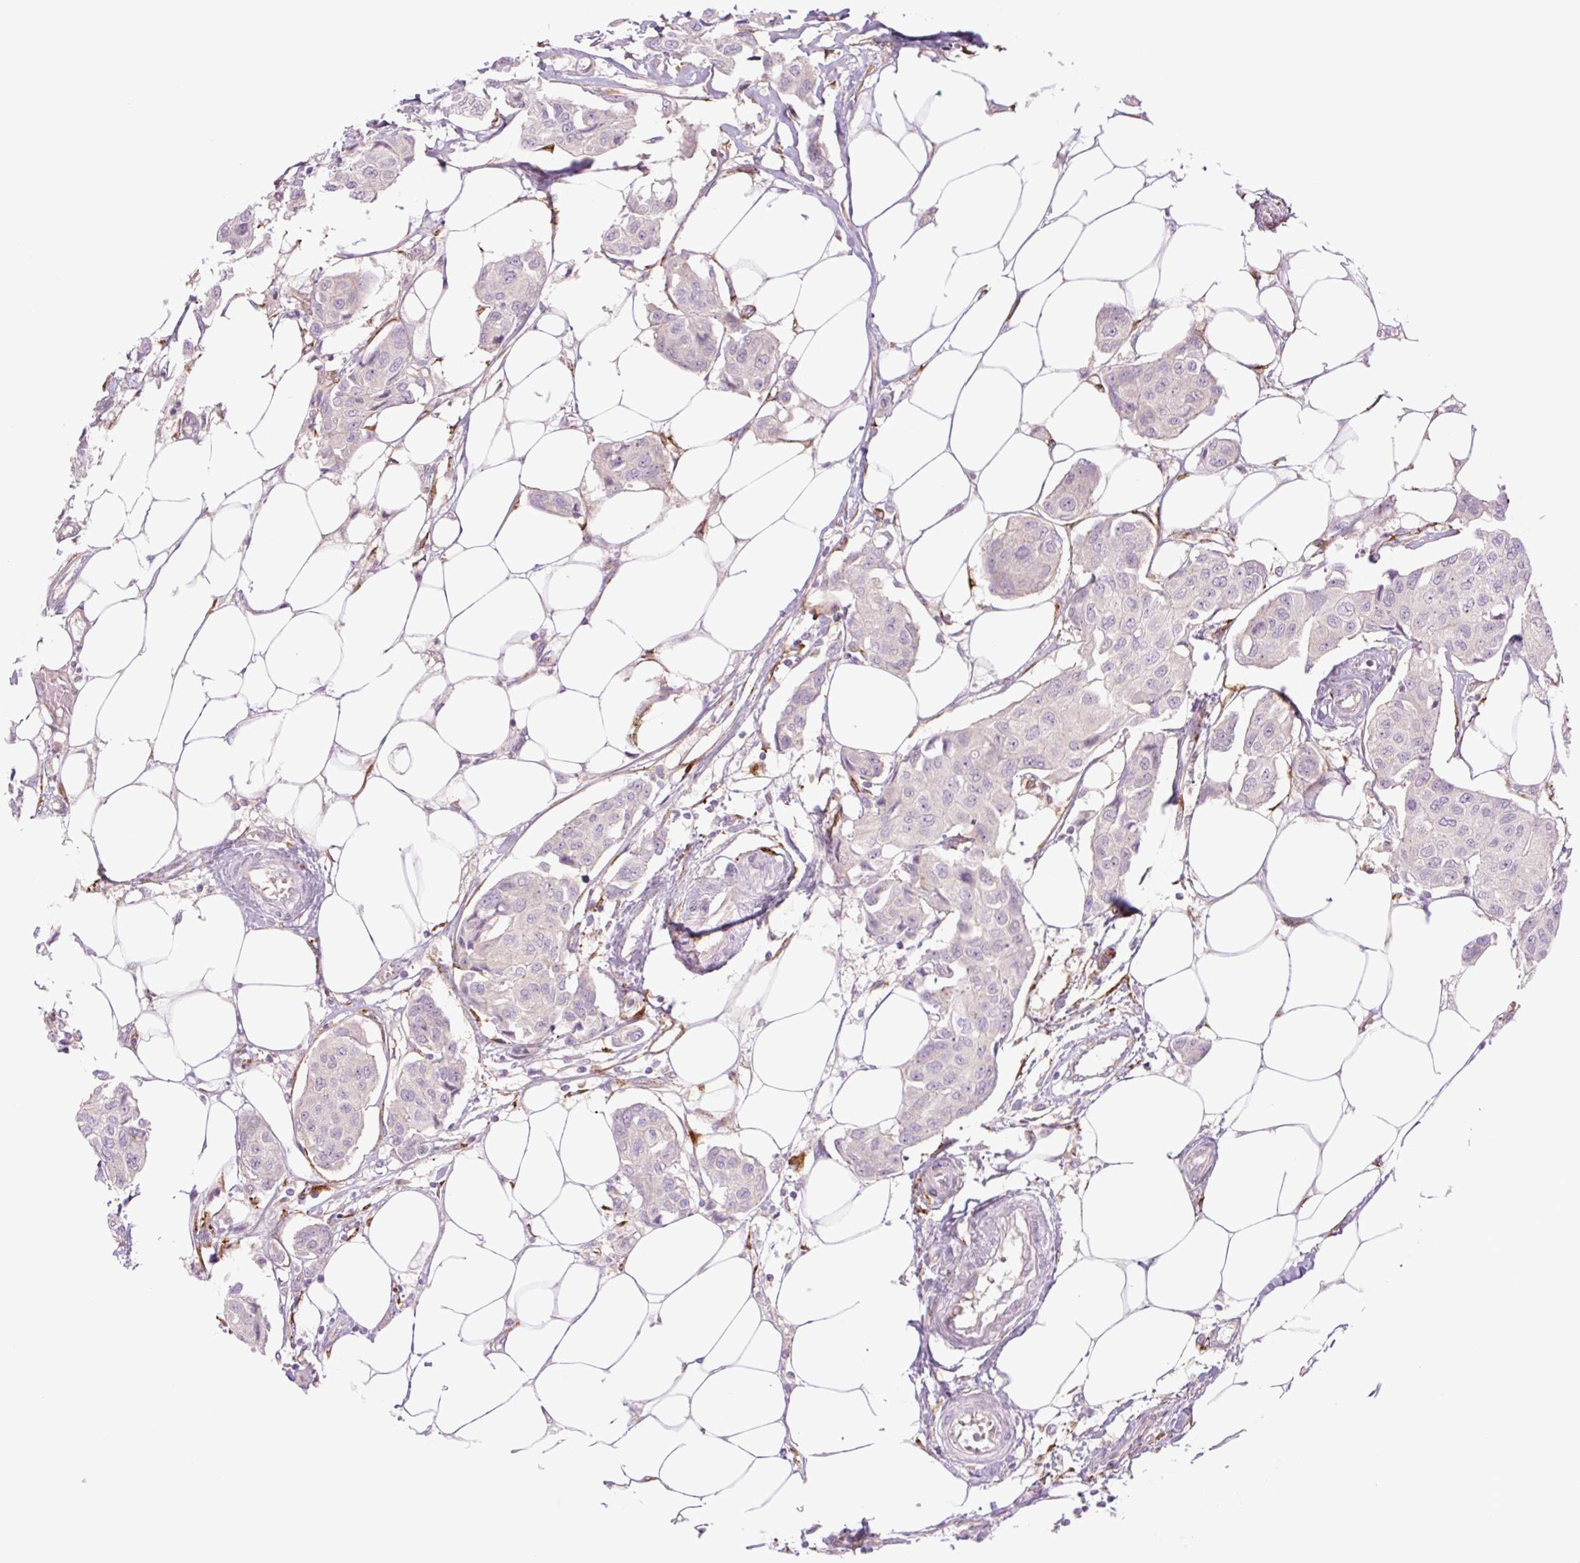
{"staining": {"intensity": "weak", "quantity": "<25%", "location": "cytoplasmic/membranous"}, "tissue": "breast cancer", "cell_type": "Tumor cells", "image_type": "cancer", "snomed": [{"axis": "morphology", "description": "Duct carcinoma"}, {"axis": "topography", "description": "Breast"}, {"axis": "topography", "description": "Lymph node"}], "caption": "High power microscopy image of an immunohistochemistry (IHC) photomicrograph of breast cancer (infiltrating ductal carcinoma), revealing no significant positivity in tumor cells.", "gene": "COL5A1", "patient": {"sex": "female", "age": 80}}